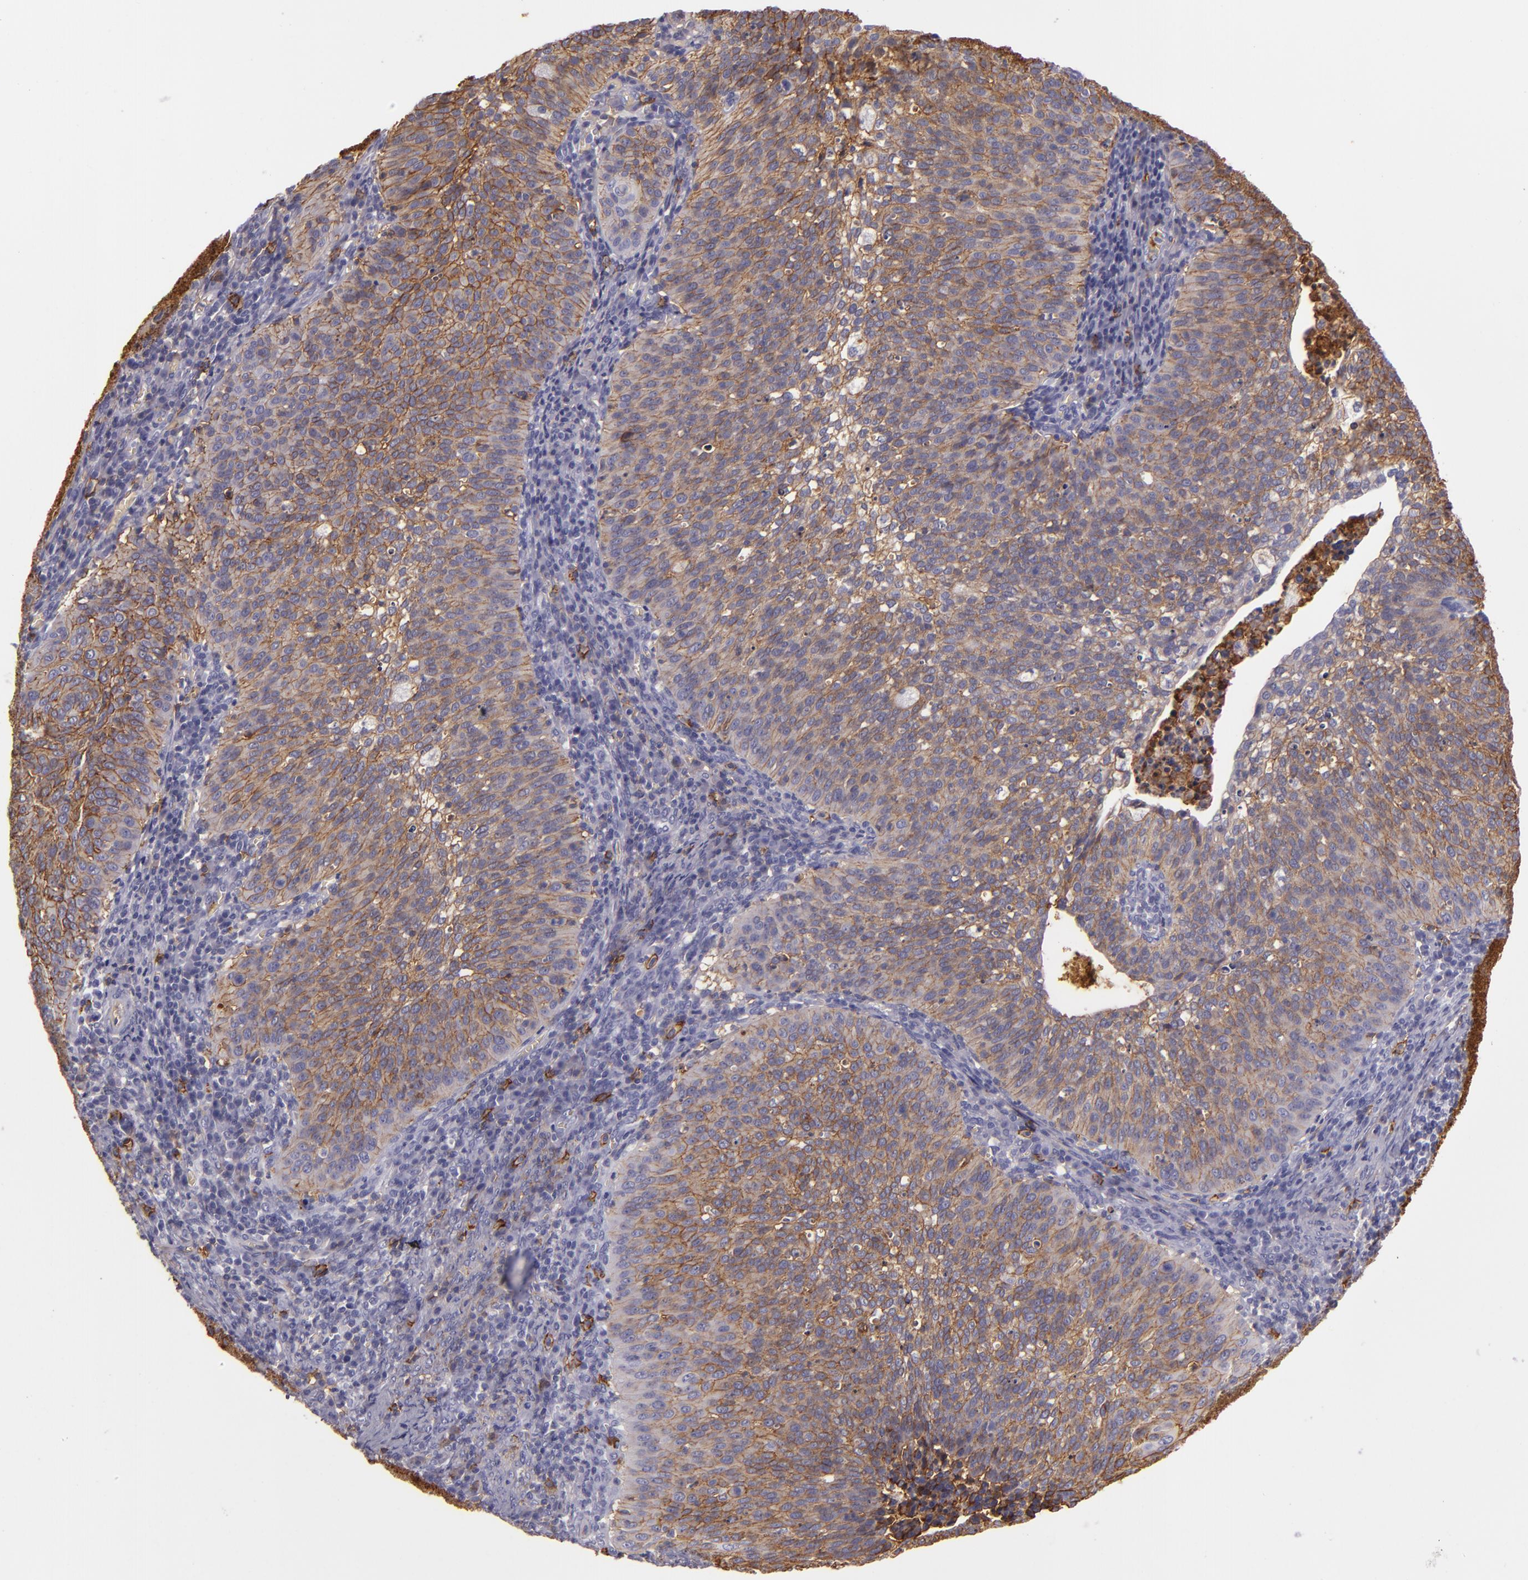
{"staining": {"intensity": "moderate", "quantity": ">75%", "location": "cytoplasmic/membranous"}, "tissue": "cervical cancer", "cell_type": "Tumor cells", "image_type": "cancer", "snomed": [{"axis": "morphology", "description": "Squamous cell carcinoma, NOS"}, {"axis": "topography", "description": "Cervix"}], "caption": "Squamous cell carcinoma (cervical) was stained to show a protein in brown. There is medium levels of moderate cytoplasmic/membranous expression in approximately >75% of tumor cells.", "gene": "CD9", "patient": {"sex": "female", "age": 39}}